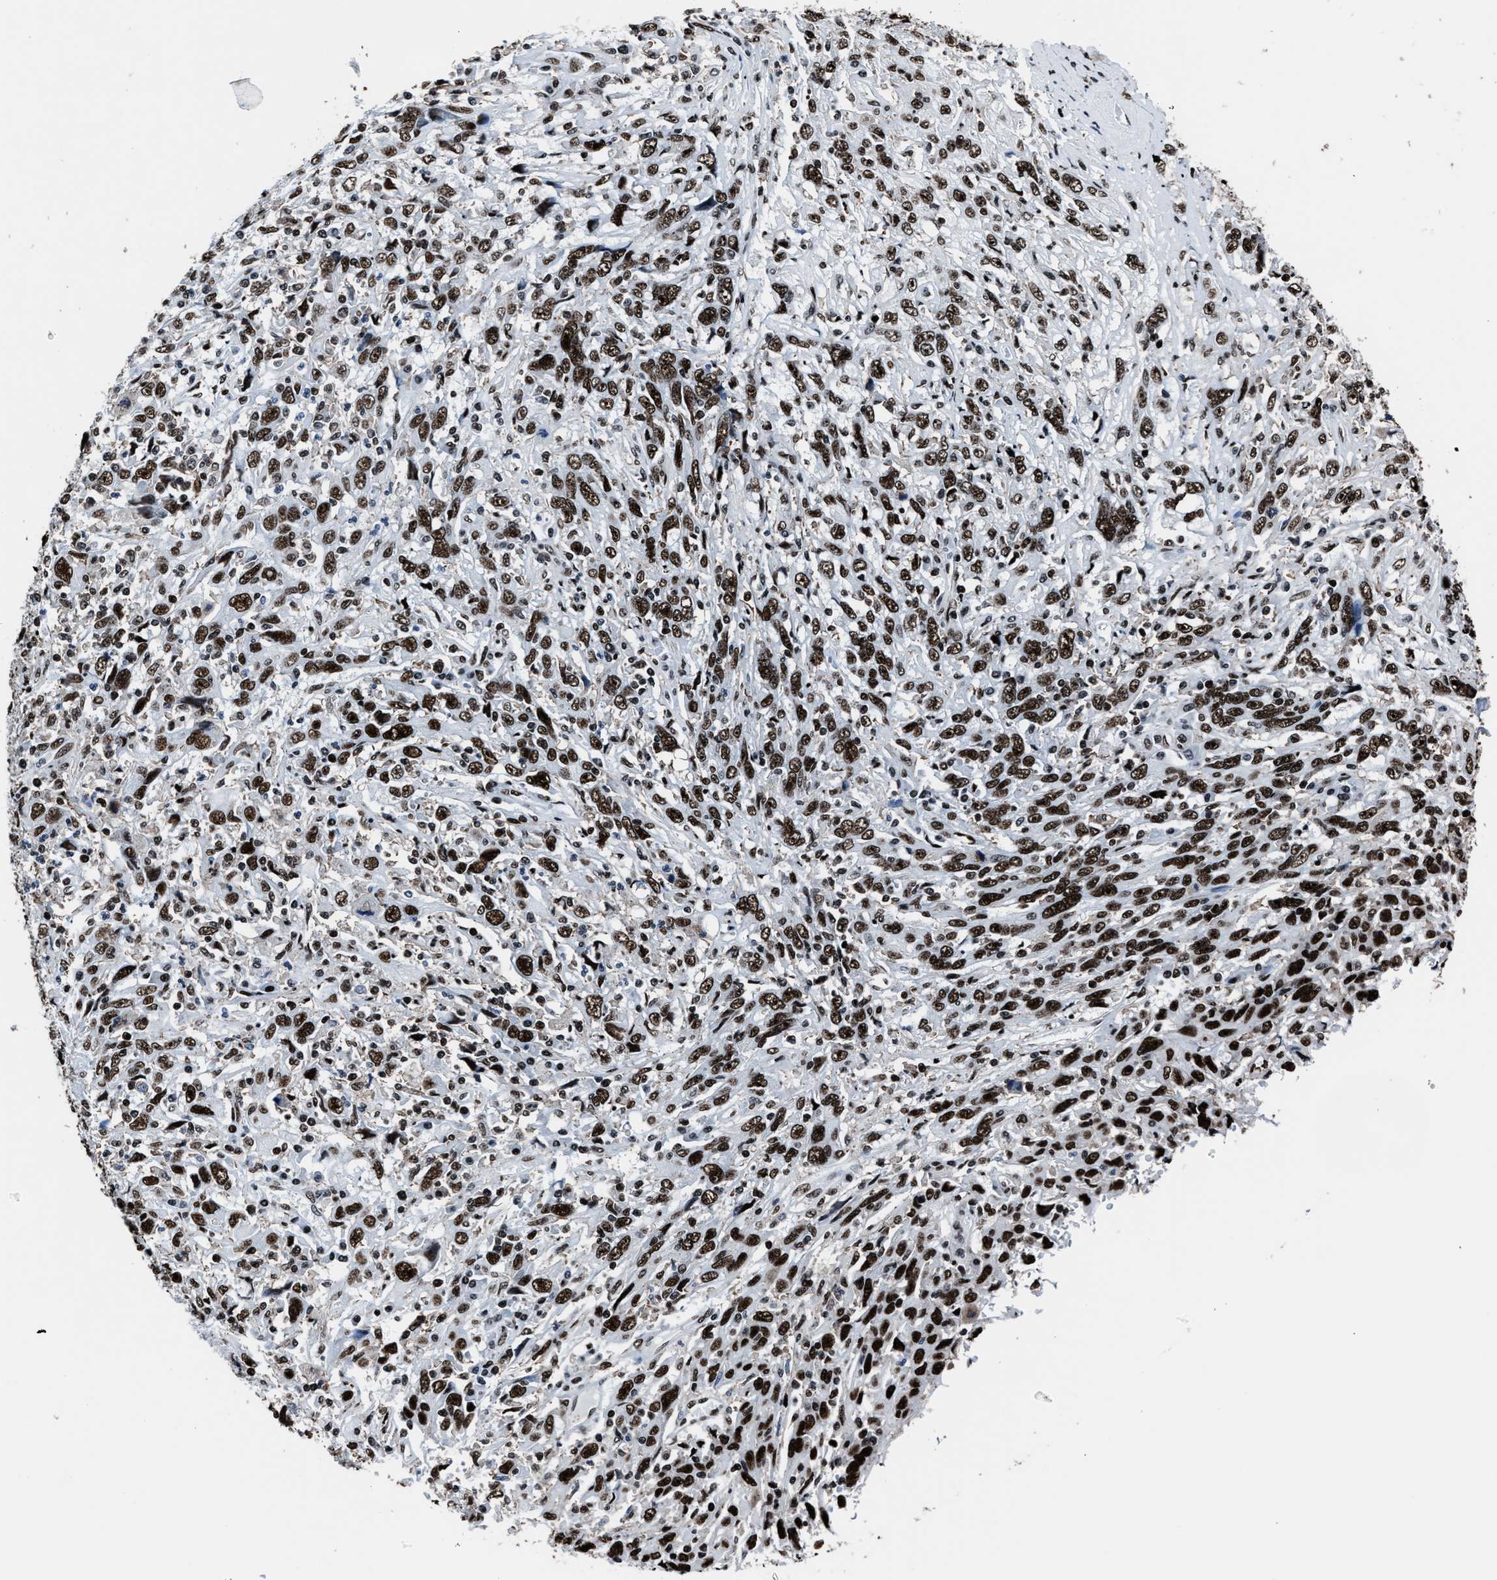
{"staining": {"intensity": "strong", "quantity": ">75%", "location": "nuclear"}, "tissue": "cervical cancer", "cell_type": "Tumor cells", "image_type": "cancer", "snomed": [{"axis": "morphology", "description": "Squamous cell carcinoma, NOS"}, {"axis": "topography", "description": "Cervix"}], "caption": "IHC histopathology image of squamous cell carcinoma (cervical) stained for a protein (brown), which exhibits high levels of strong nuclear positivity in about >75% of tumor cells.", "gene": "PPIE", "patient": {"sex": "female", "age": 46}}